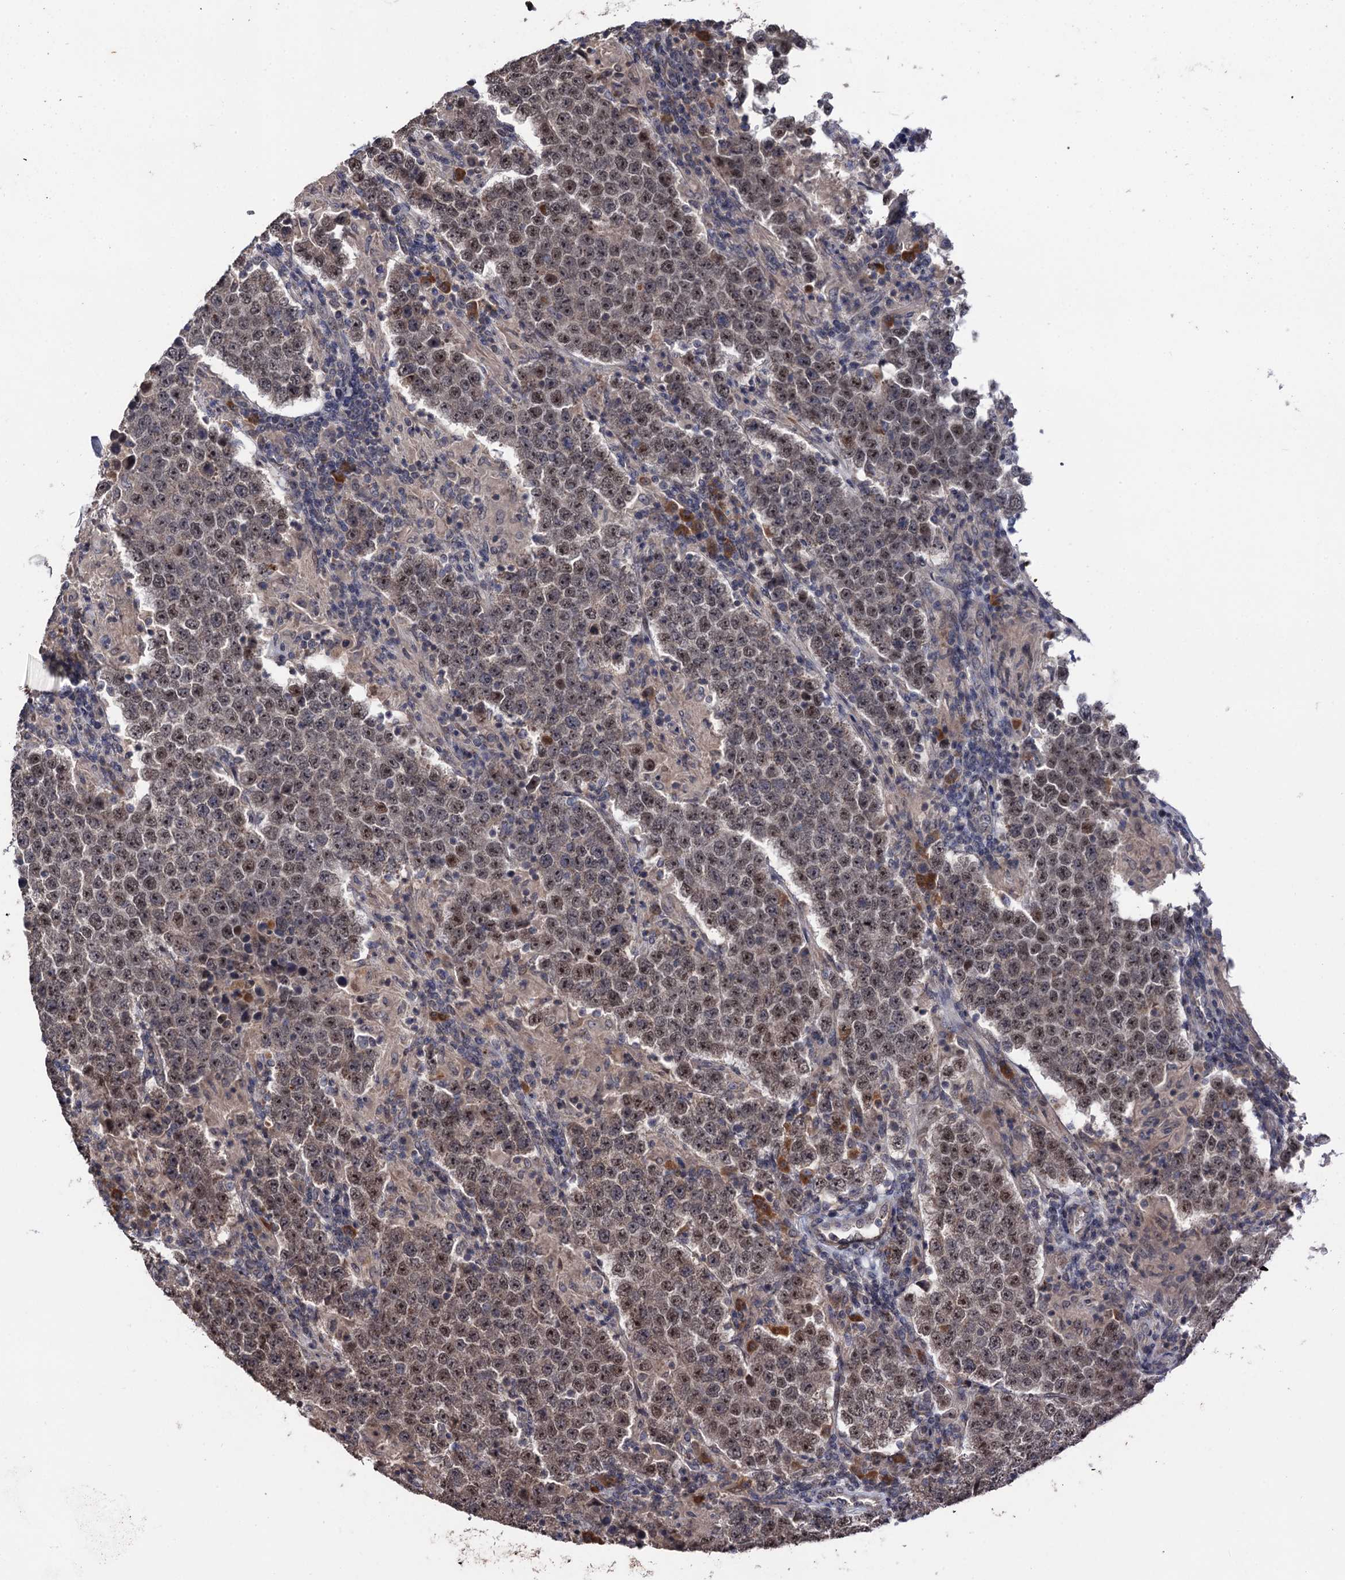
{"staining": {"intensity": "weak", "quantity": ">75%", "location": "nuclear"}, "tissue": "testis cancer", "cell_type": "Tumor cells", "image_type": "cancer", "snomed": [{"axis": "morphology", "description": "Normal tissue, NOS"}, {"axis": "morphology", "description": "Urothelial carcinoma, High grade"}, {"axis": "morphology", "description": "Seminoma, NOS"}, {"axis": "morphology", "description": "Carcinoma, Embryonal, NOS"}, {"axis": "topography", "description": "Urinary bladder"}, {"axis": "topography", "description": "Testis"}], "caption": "The micrograph demonstrates a brown stain indicating the presence of a protein in the nuclear of tumor cells in urothelial carcinoma (high-grade) (testis). (Stains: DAB (3,3'-diaminobenzidine) in brown, nuclei in blue, Microscopy: brightfield microscopy at high magnification).", "gene": "LRRC63", "patient": {"sex": "male", "age": 41}}